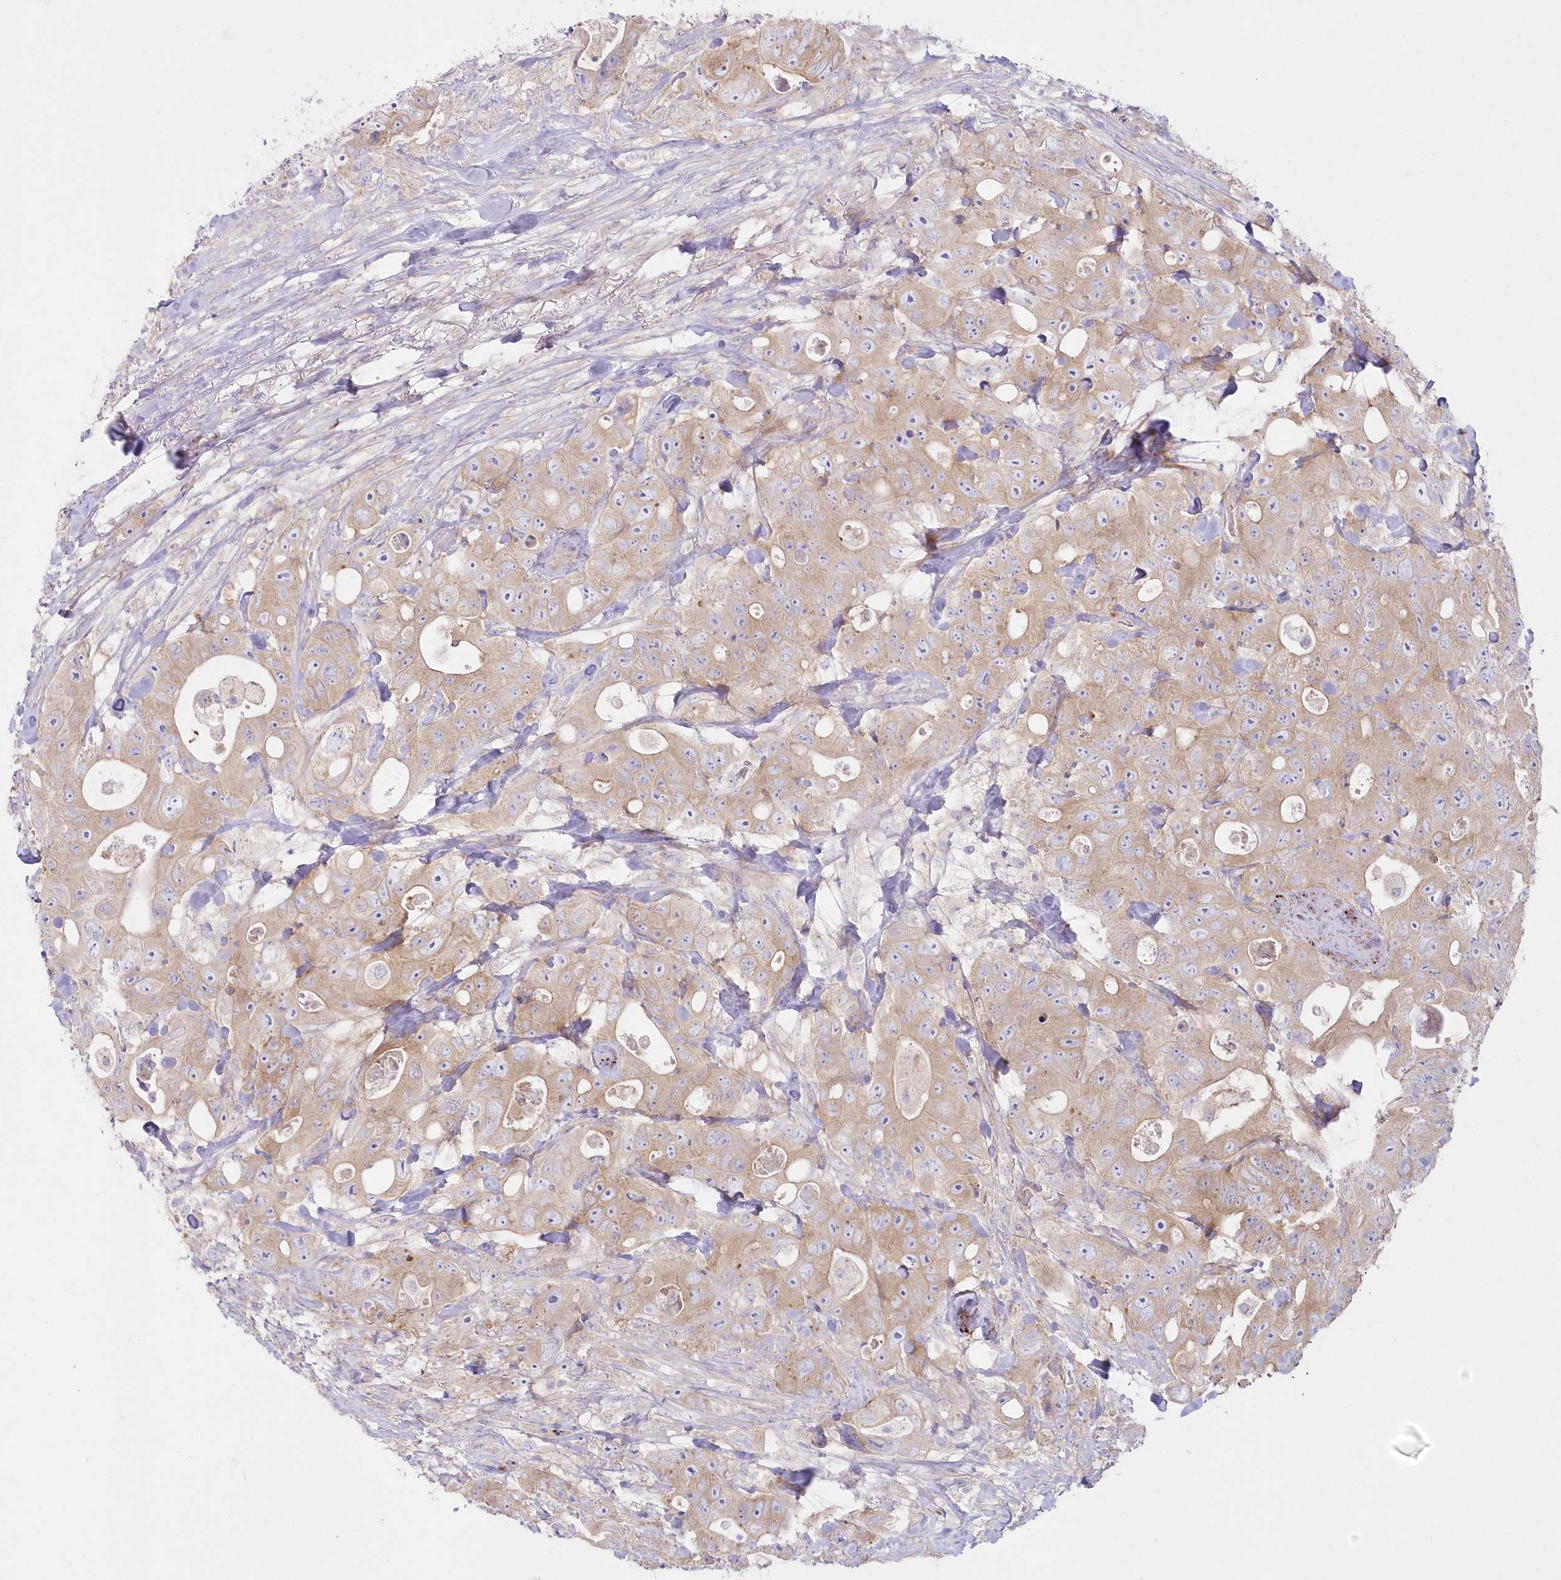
{"staining": {"intensity": "moderate", "quantity": ">75%", "location": "cytoplasmic/membranous"}, "tissue": "colorectal cancer", "cell_type": "Tumor cells", "image_type": "cancer", "snomed": [{"axis": "morphology", "description": "Adenocarcinoma, NOS"}, {"axis": "topography", "description": "Colon"}], "caption": "Colorectal cancer (adenocarcinoma) stained with a brown dye displays moderate cytoplasmic/membranous positive positivity in approximately >75% of tumor cells.", "gene": "ZNF843", "patient": {"sex": "female", "age": 46}}